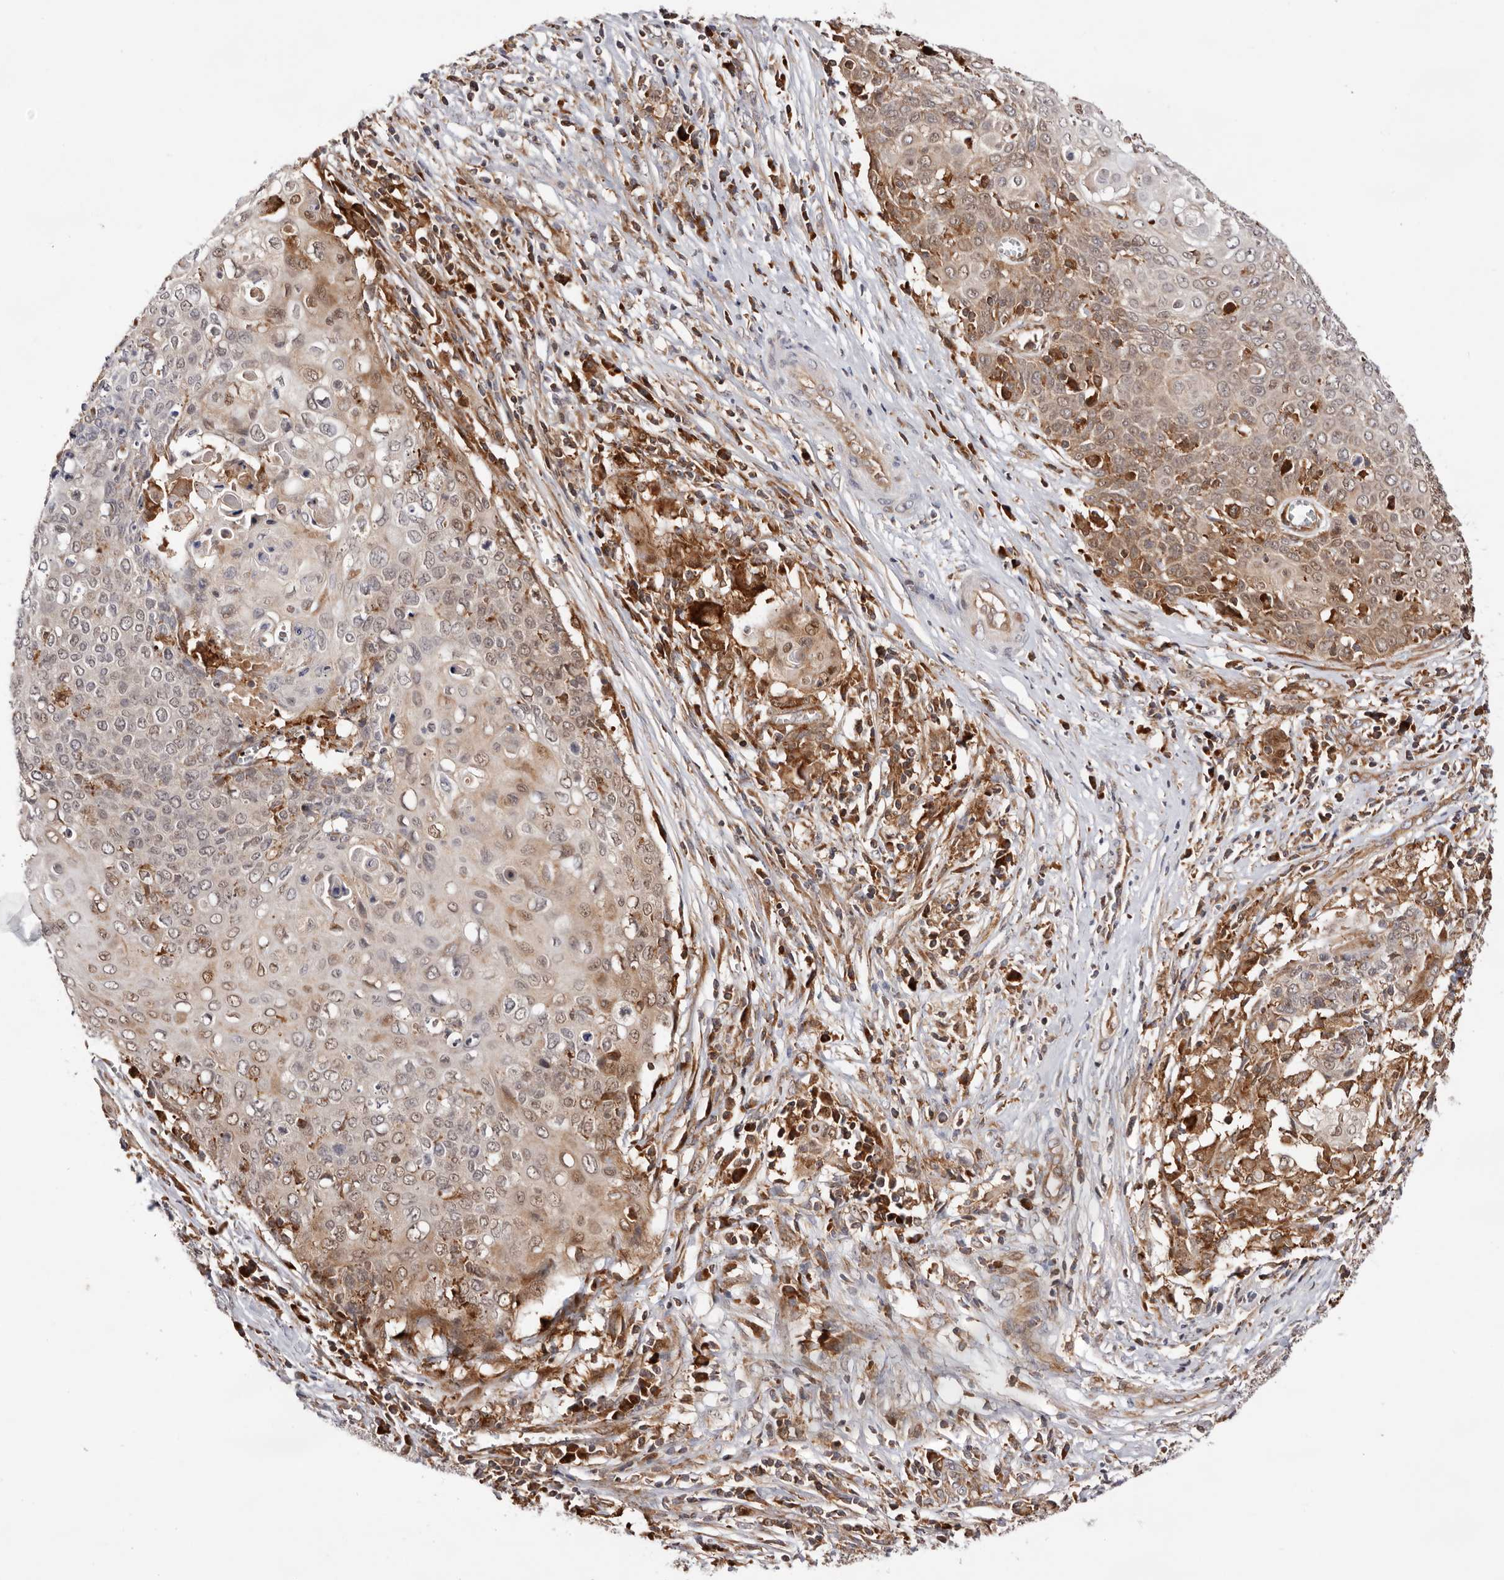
{"staining": {"intensity": "moderate", "quantity": "25%-75%", "location": "cytoplasmic/membranous,nuclear"}, "tissue": "cervical cancer", "cell_type": "Tumor cells", "image_type": "cancer", "snomed": [{"axis": "morphology", "description": "Squamous cell carcinoma, NOS"}, {"axis": "topography", "description": "Cervix"}], "caption": "A high-resolution photomicrograph shows IHC staining of cervical squamous cell carcinoma, which demonstrates moderate cytoplasmic/membranous and nuclear positivity in about 25%-75% of tumor cells.", "gene": "RNF213", "patient": {"sex": "female", "age": 39}}